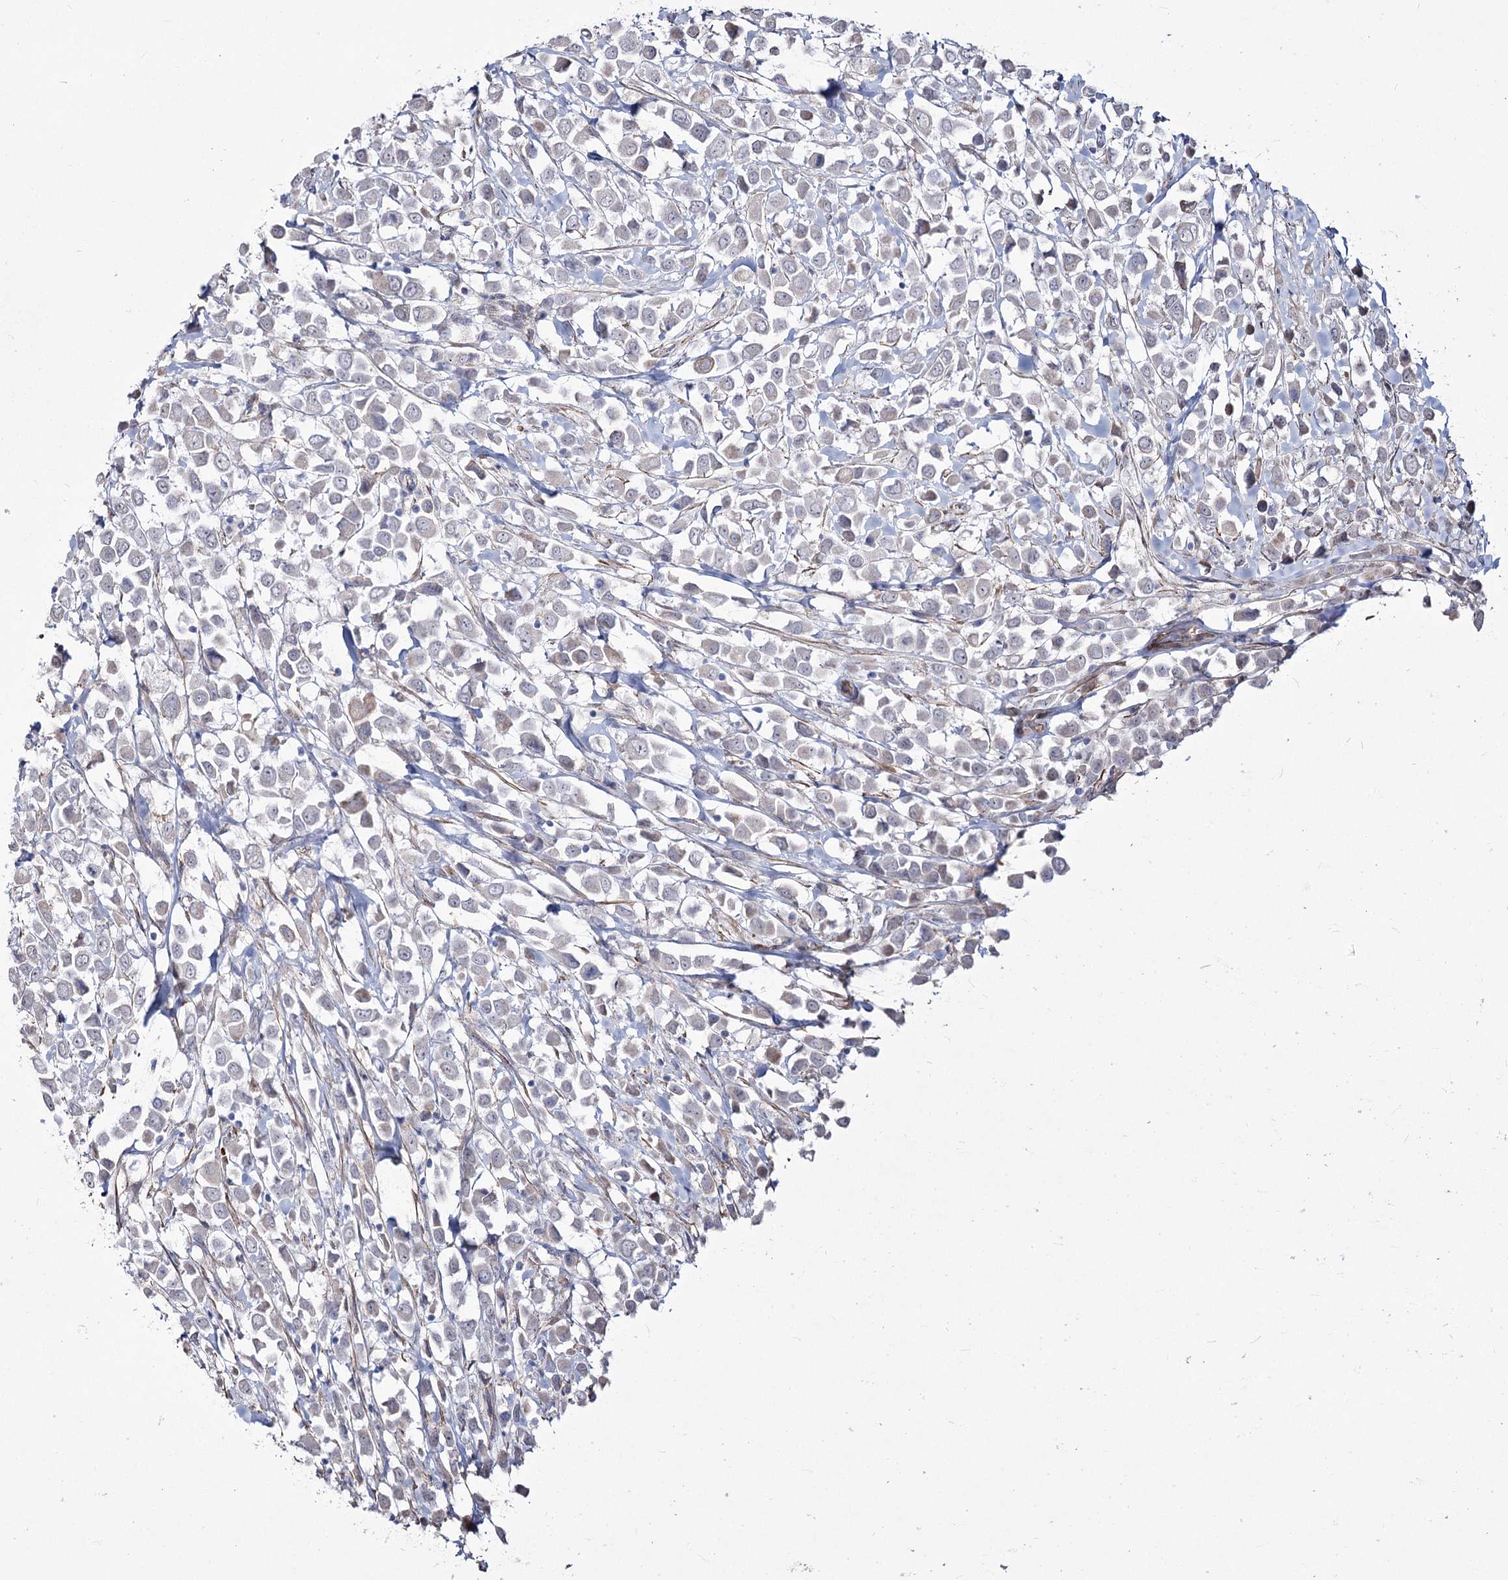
{"staining": {"intensity": "negative", "quantity": "none", "location": "none"}, "tissue": "breast cancer", "cell_type": "Tumor cells", "image_type": "cancer", "snomed": [{"axis": "morphology", "description": "Duct carcinoma"}, {"axis": "topography", "description": "Breast"}], "caption": "Tumor cells are negative for protein expression in human breast cancer (intraductal carcinoma). The staining is performed using DAB (3,3'-diaminobenzidine) brown chromogen with nuclei counter-stained in using hematoxylin.", "gene": "ME3", "patient": {"sex": "female", "age": 61}}